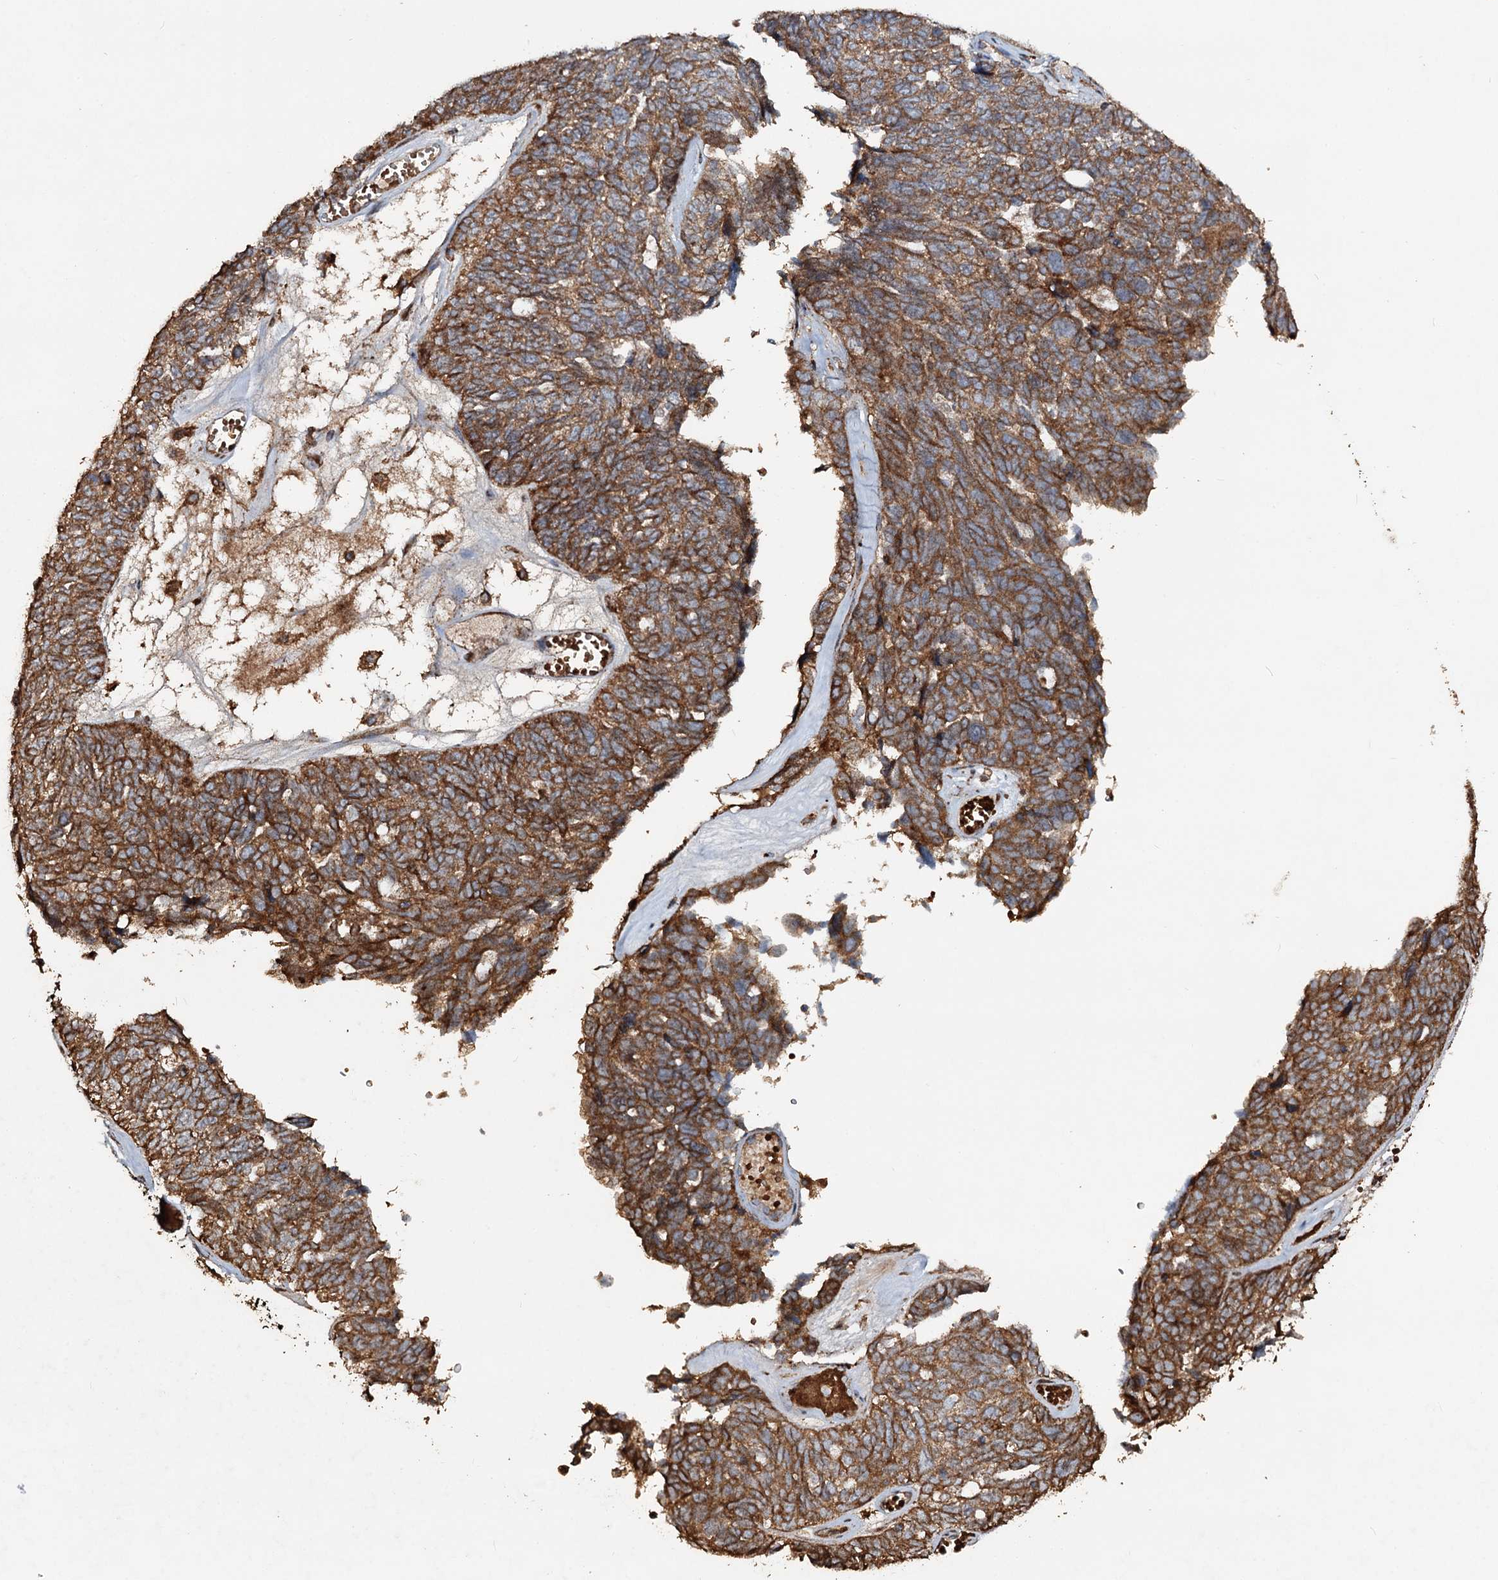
{"staining": {"intensity": "moderate", "quantity": ">75%", "location": "cytoplasmic/membranous"}, "tissue": "ovarian cancer", "cell_type": "Tumor cells", "image_type": "cancer", "snomed": [{"axis": "morphology", "description": "Cystadenocarcinoma, serous, NOS"}, {"axis": "topography", "description": "Ovary"}], "caption": "Tumor cells demonstrate moderate cytoplasmic/membranous staining in approximately >75% of cells in serous cystadenocarcinoma (ovarian).", "gene": "NOTCH2NLA", "patient": {"sex": "female", "age": 79}}